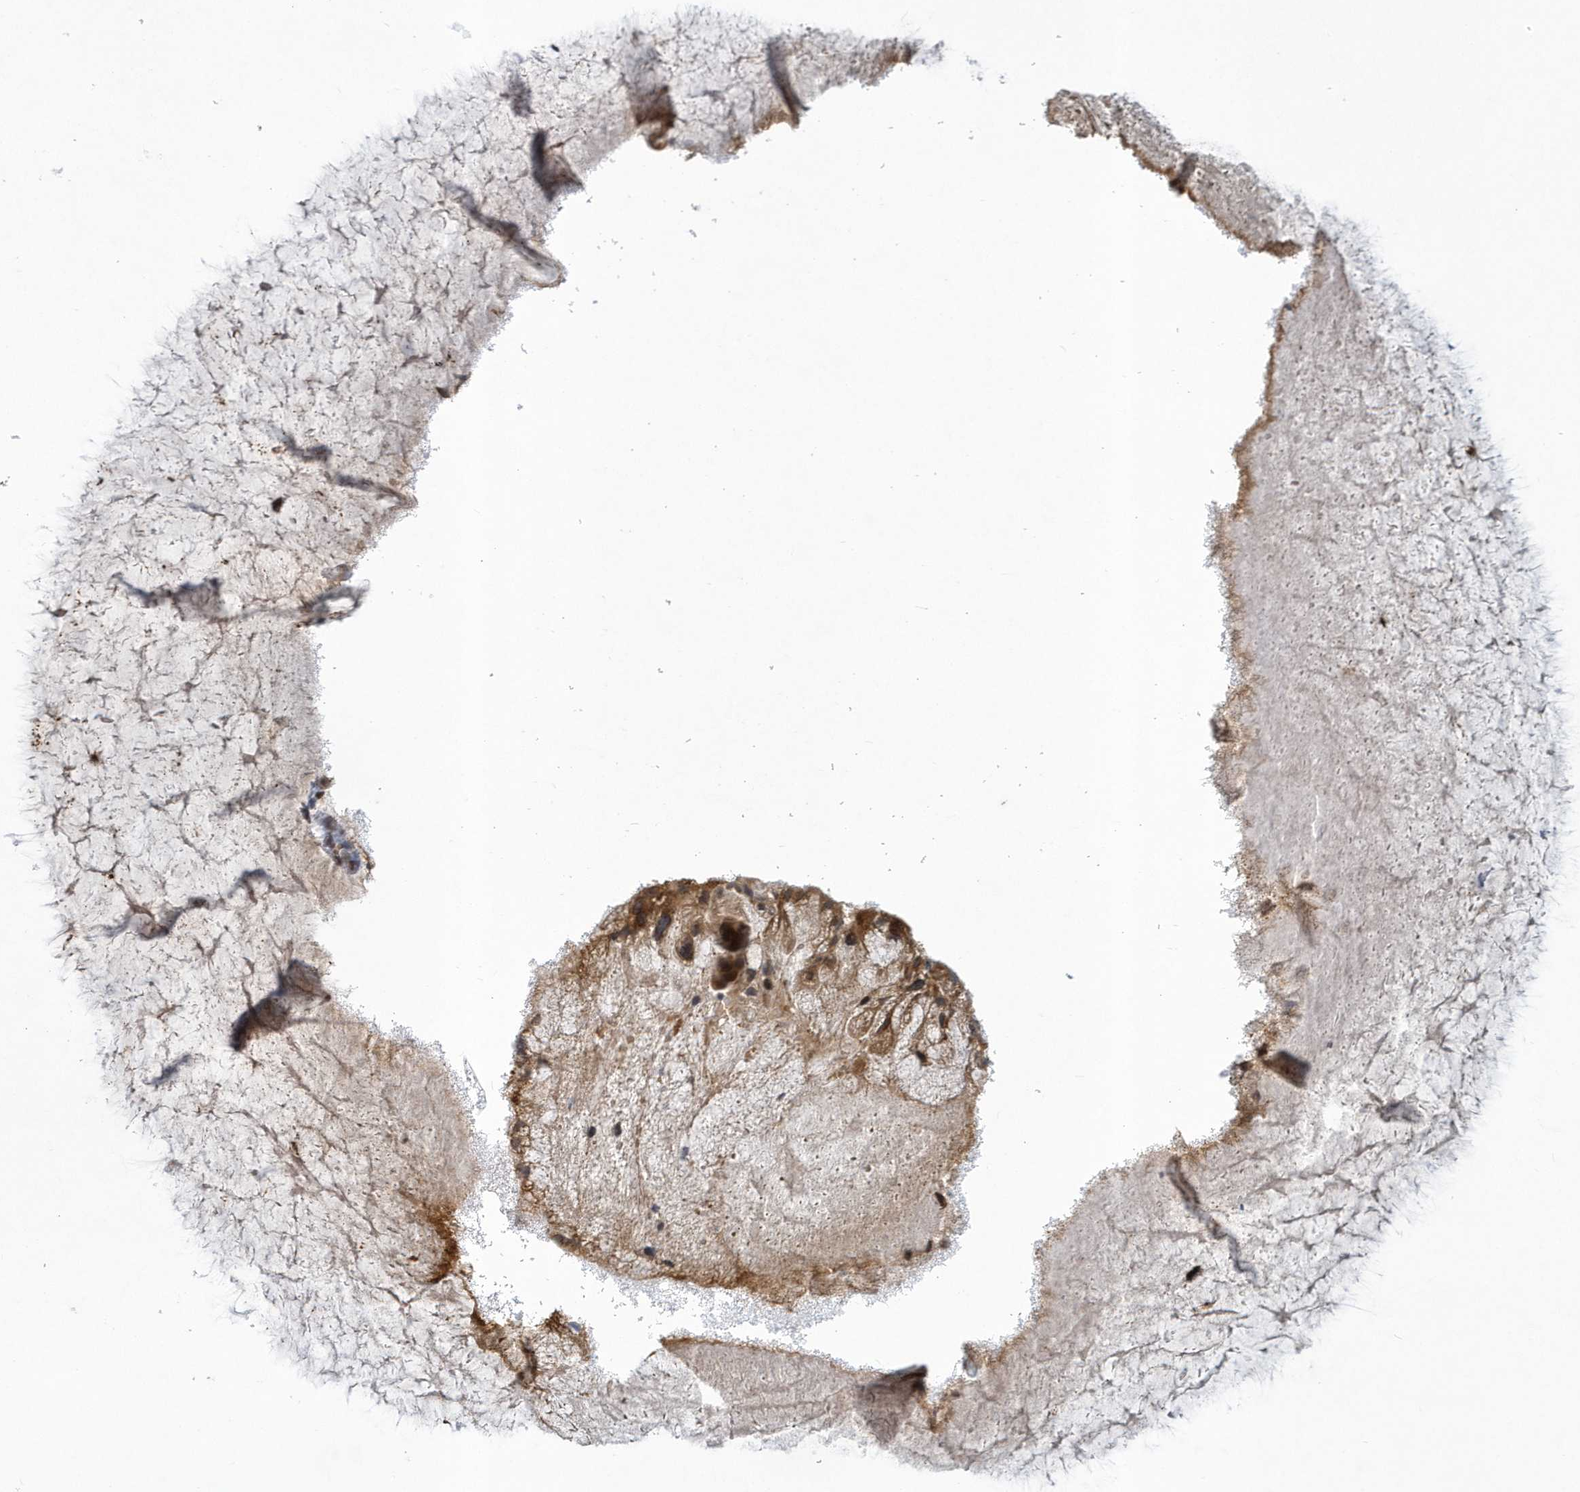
{"staining": {"intensity": "moderate", "quantity": "25%-75%", "location": "cytoplasmic/membranous"}, "tissue": "ovarian cancer", "cell_type": "Tumor cells", "image_type": "cancer", "snomed": [{"axis": "morphology", "description": "Cystadenocarcinoma, mucinous, NOS"}, {"axis": "topography", "description": "Ovary"}], "caption": "High-power microscopy captured an immunohistochemistry image of mucinous cystadenocarcinoma (ovarian), revealing moderate cytoplasmic/membranous expression in approximately 25%-75% of tumor cells.", "gene": "ATG4A", "patient": {"sex": "female", "age": 37}}